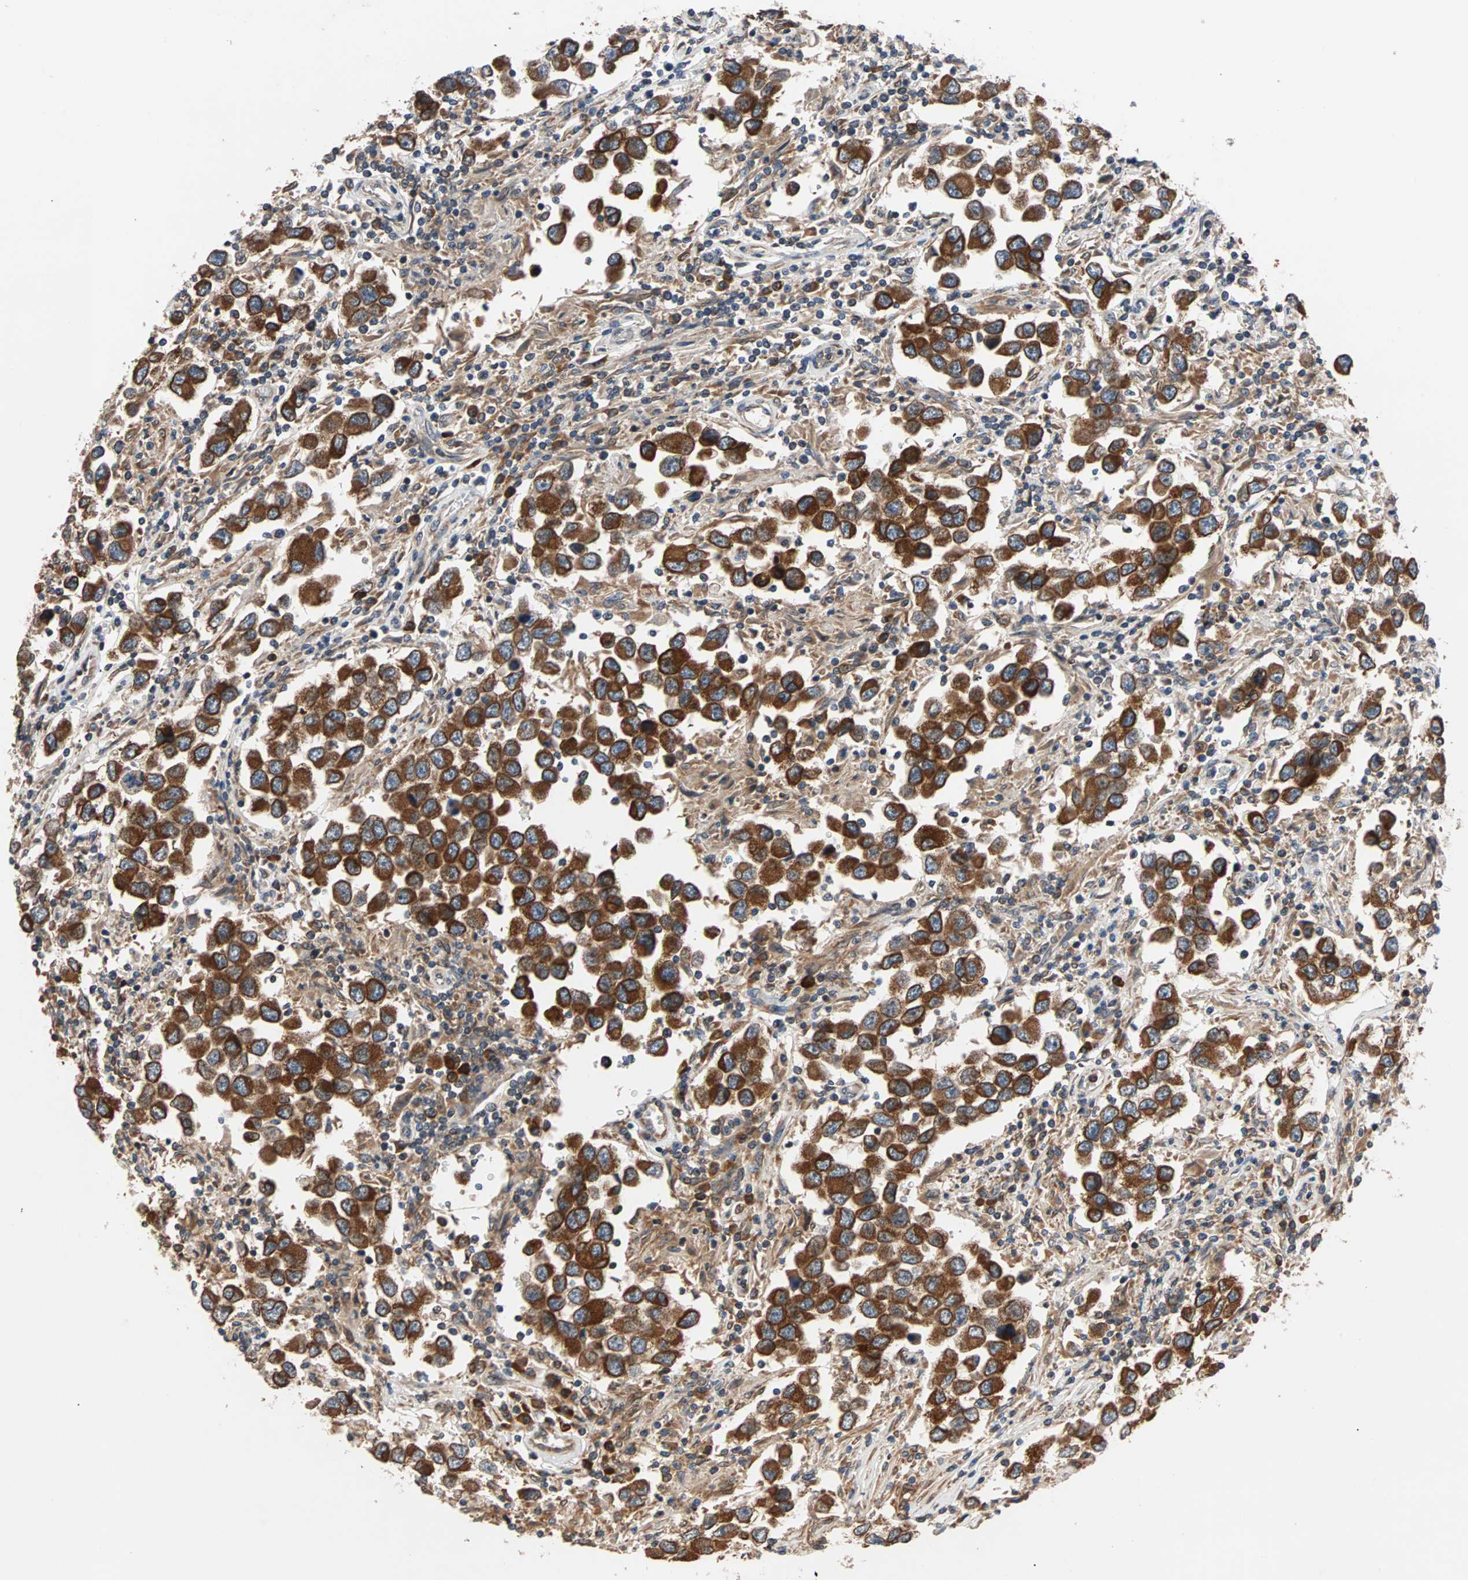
{"staining": {"intensity": "strong", "quantity": ">75%", "location": "cytoplasmic/membranous,nuclear"}, "tissue": "testis cancer", "cell_type": "Tumor cells", "image_type": "cancer", "snomed": [{"axis": "morphology", "description": "Carcinoma, Embryonal, NOS"}, {"axis": "topography", "description": "Testis"}], "caption": "Testis embryonal carcinoma was stained to show a protein in brown. There is high levels of strong cytoplasmic/membranous and nuclear positivity in about >75% of tumor cells. (DAB = brown stain, brightfield microscopy at high magnification).", "gene": "AUP1", "patient": {"sex": "male", "age": 21}}